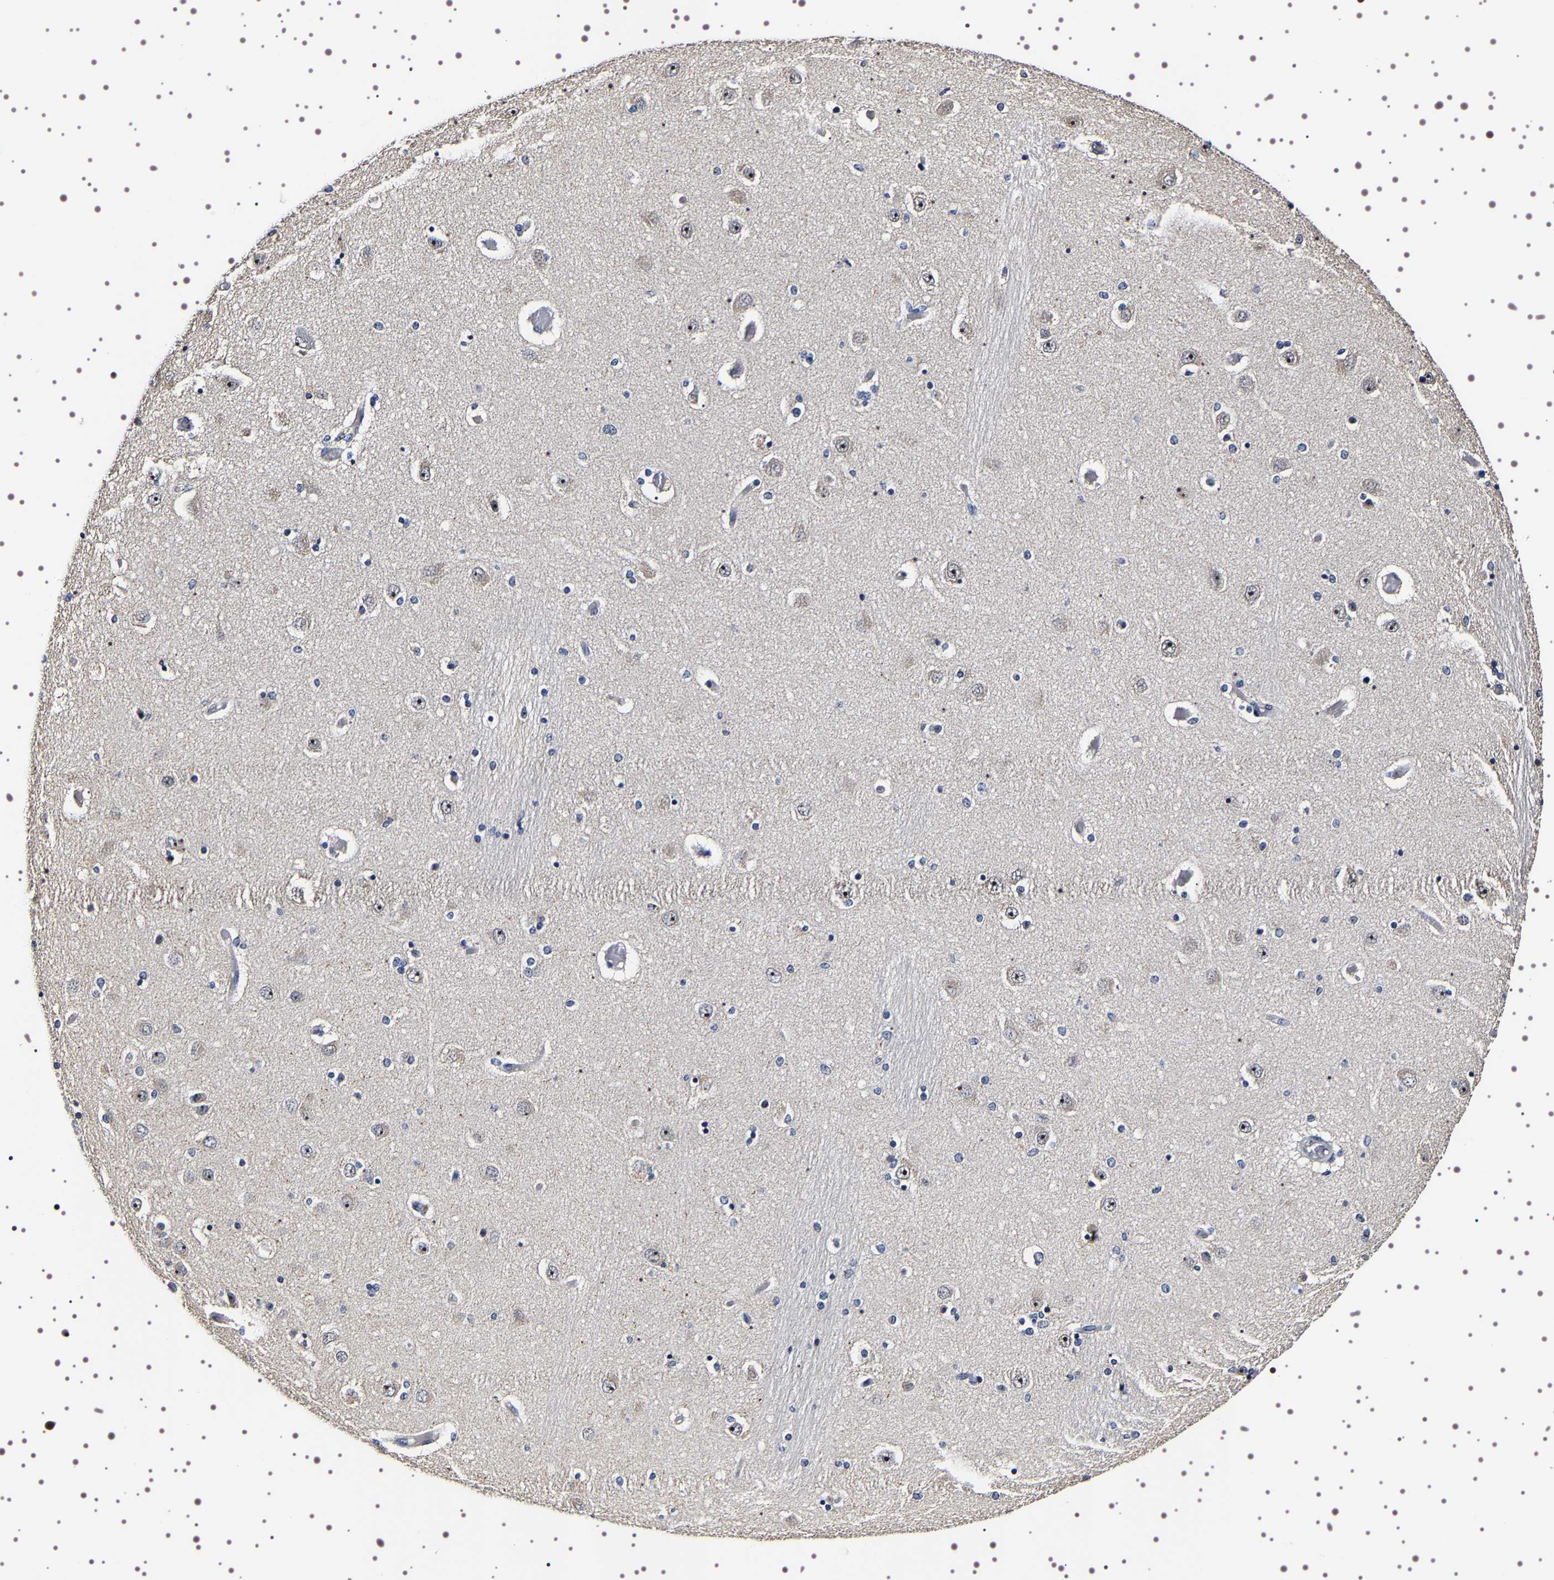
{"staining": {"intensity": "negative", "quantity": "none", "location": "none"}, "tissue": "hippocampus", "cell_type": "Glial cells", "image_type": "normal", "snomed": [{"axis": "morphology", "description": "Normal tissue, NOS"}, {"axis": "topography", "description": "Hippocampus"}], "caption": "Immunohistochemistry (IHC) of normal hippocampus displays no expression in glial cells.", "gene": "GNL3", "patient": {"sex": "female", "age": 54}}